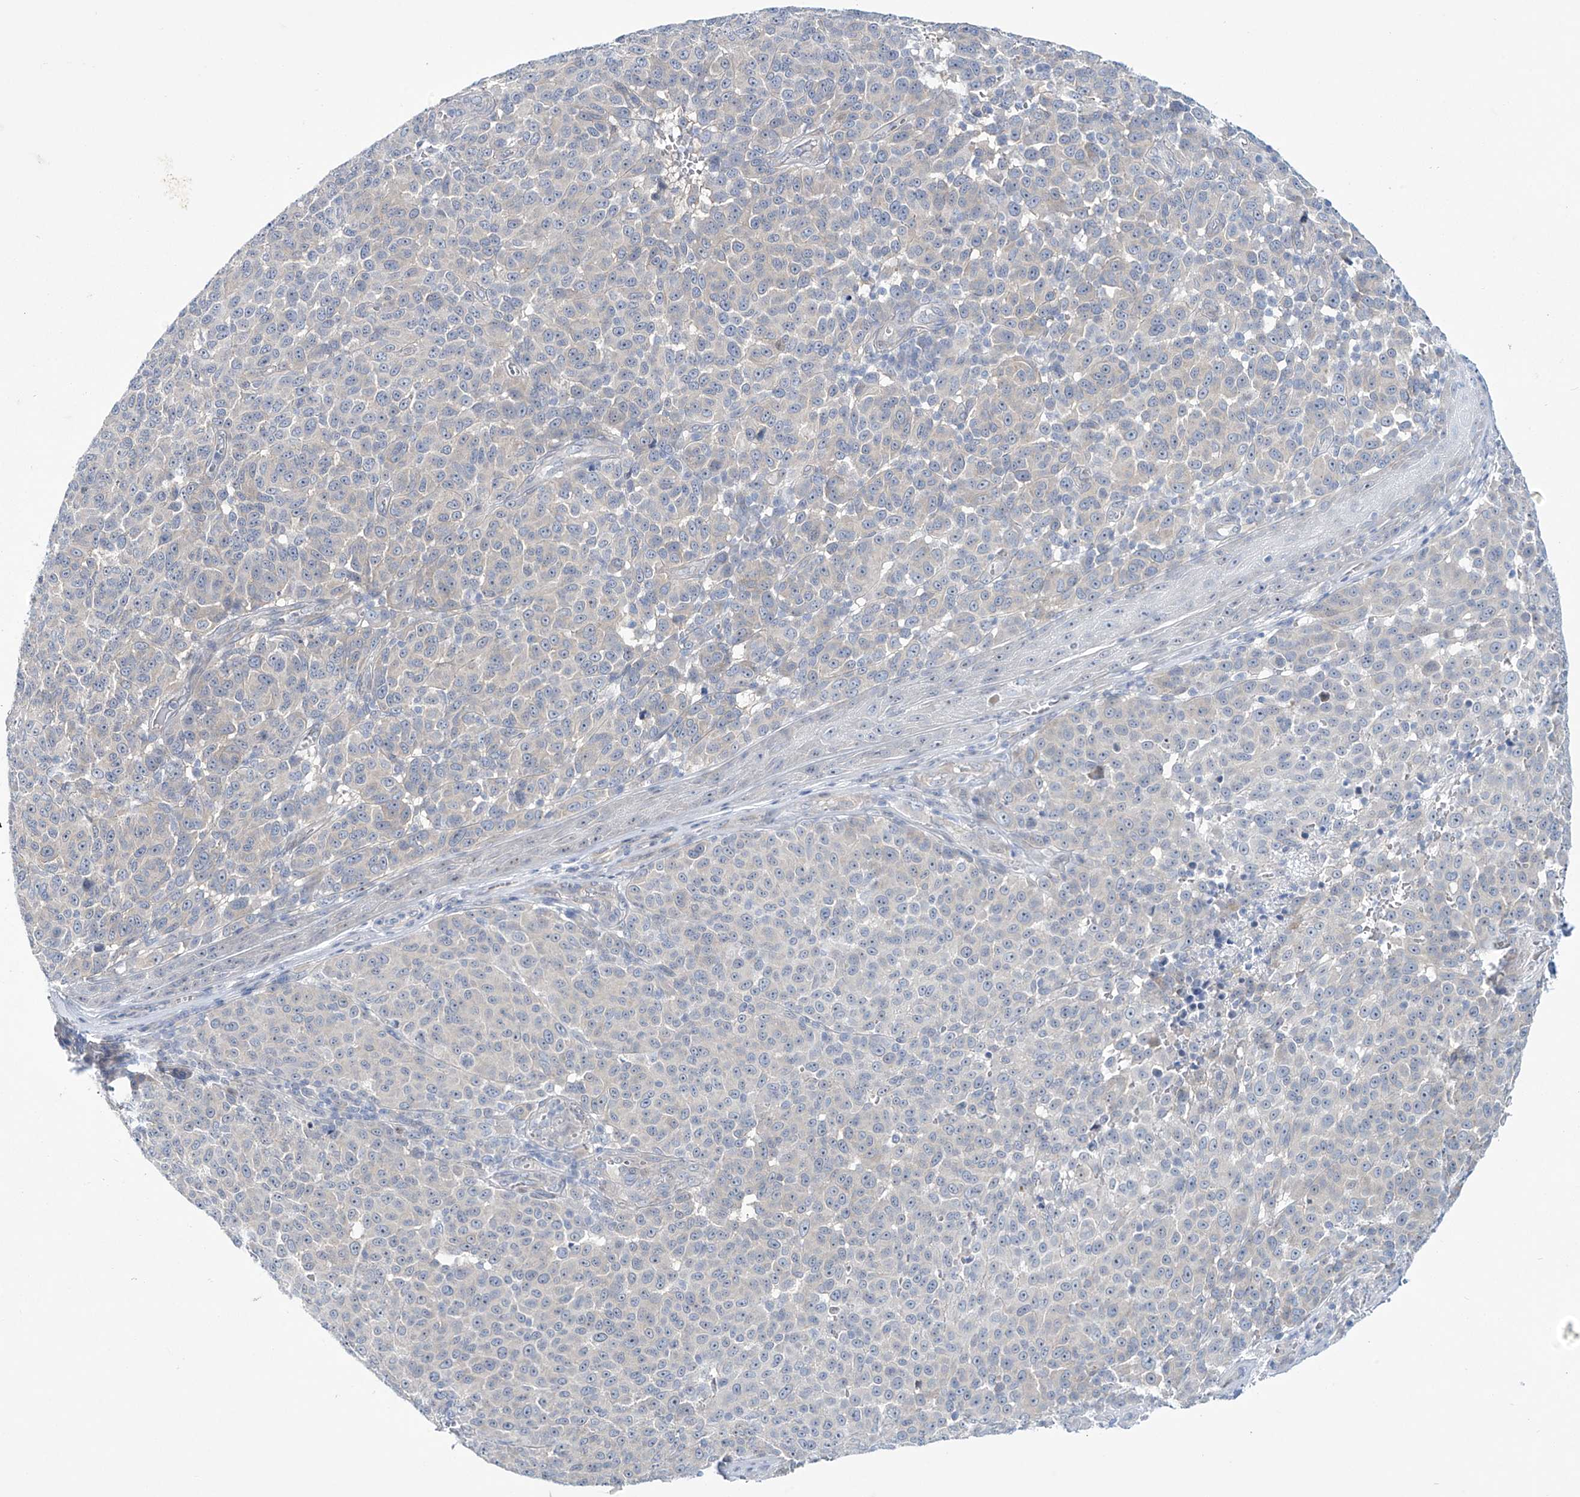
{"staining": {"intensity": "negative", "quantity": "none", "location": "none"}, "tissue": "melanoma", "cell_type": "Tumor cells", "image_type": "cancer", "snomed": [{"axis": "morphology", "description": "Malignant melanoma, NOS"}, {"axis": "topography", "description": "Skin"}], "caption": "An IHC photomicrograph of melanoma is shown. There is no staining in tumor cells of melanoma.", "gene": "TRIM60", "patient": {"sex": "male", "age": 49}}